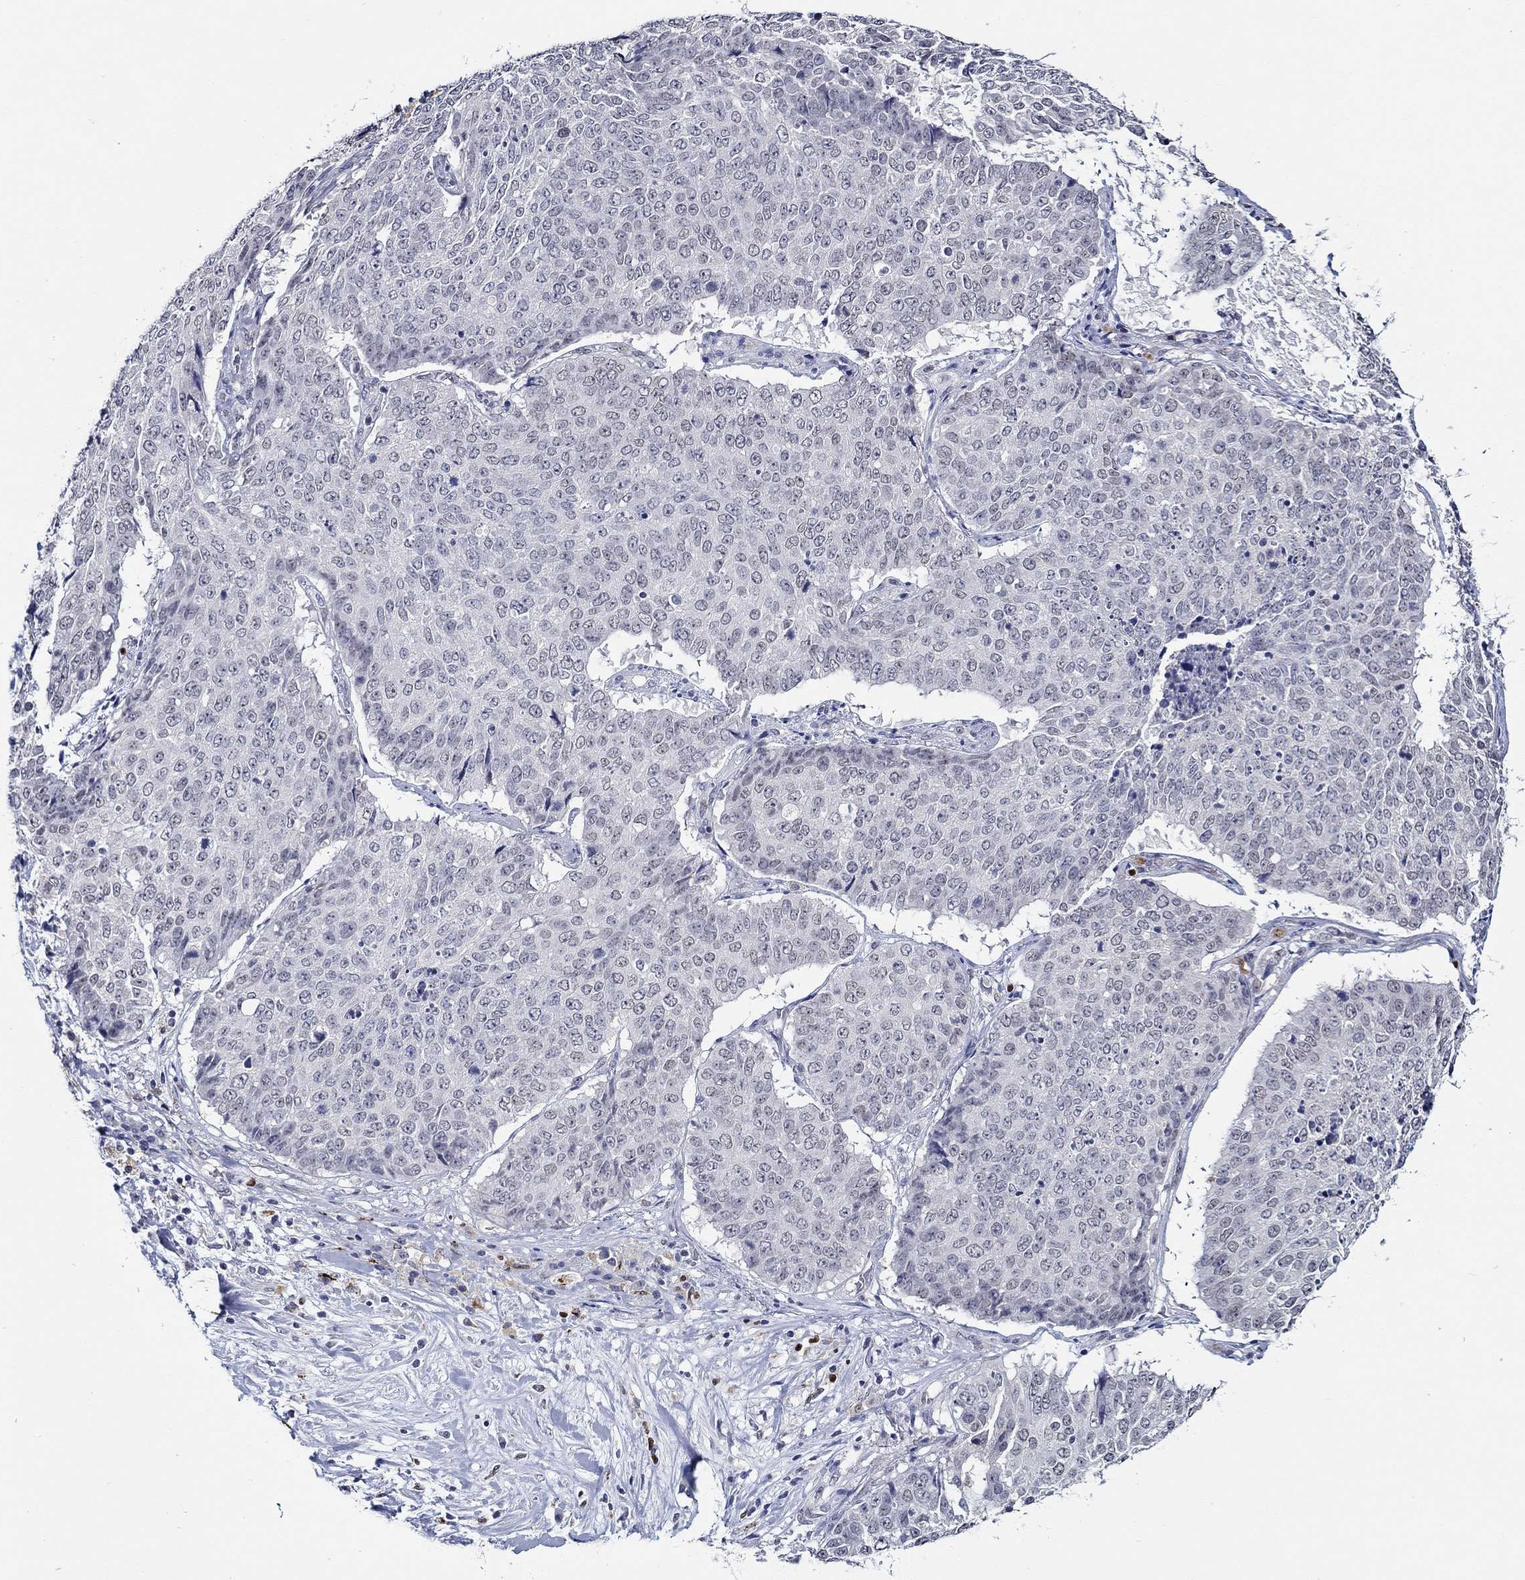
{"staining": {"intensity": "negative", "quantity": "none", "location": "none"}, "tissue": "lung cancer", "cell_type": "Tumor cells", "image_type": "cancer", "snomed": [{"axis": "morphology", "description": "Normal tissue, NOS"}, {"axis": "morphology", "description": "Squamous cell carcinoma, NOS"}, {"axis": "topography", "description": "Bronchus"}, {"axis": "topography", "description": "Lung"}], "caption": "Photomicrograph shows no protein staining in tumor cells of lung cancer (squamous cell carcinoma) tissue.", "gene": "GATA2", "patient": {"sex": "male", "age": 64}}